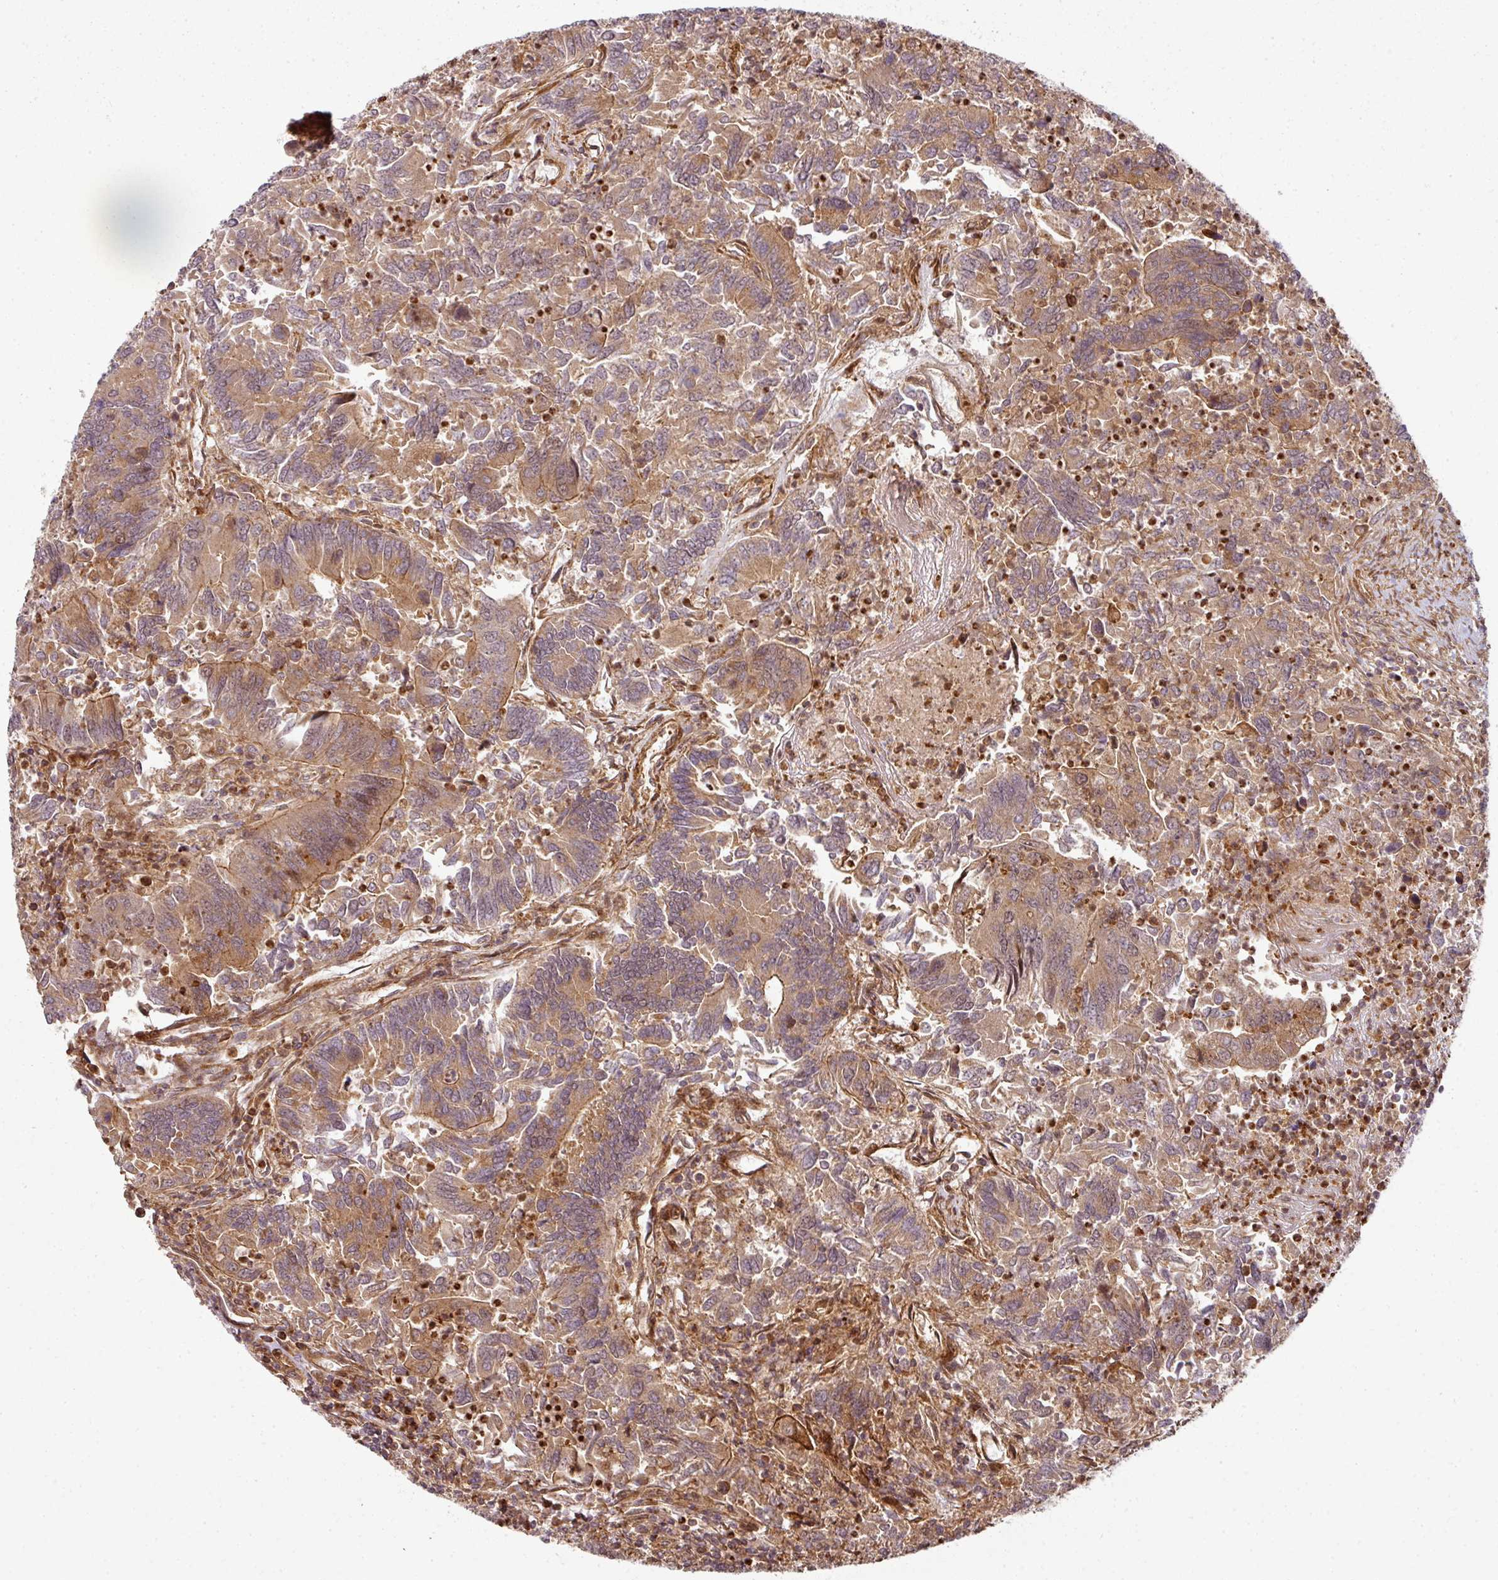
{"staining": {"intensity": "moderate", "quantity": ">75%", "location": "cytoplasmic/membranous,nuclear"}, "tissue": "colorectal cancer", "cell_type": "Tumor cells", "image_type": "cancer", "snomed": [{"axis": "morphology", "description": "Adenocarcinoma, NOS"}, {"axis": "topography", "description": "Colon"}], "caption": "Immunohistochemistry of human adenocarcinoma (colorectal) shows medium levels of moderate cytoplasmic/membranous and nuclear staining in about >75% of tumor cells. Using DAB (3,3'-diaminobenzidine) (brown) and hematoxylin (blue) stains, captured at high magnification using brightfield microscopy.", "gene": "ATAT1", "patient": {"sex": "female", "age": 67}}